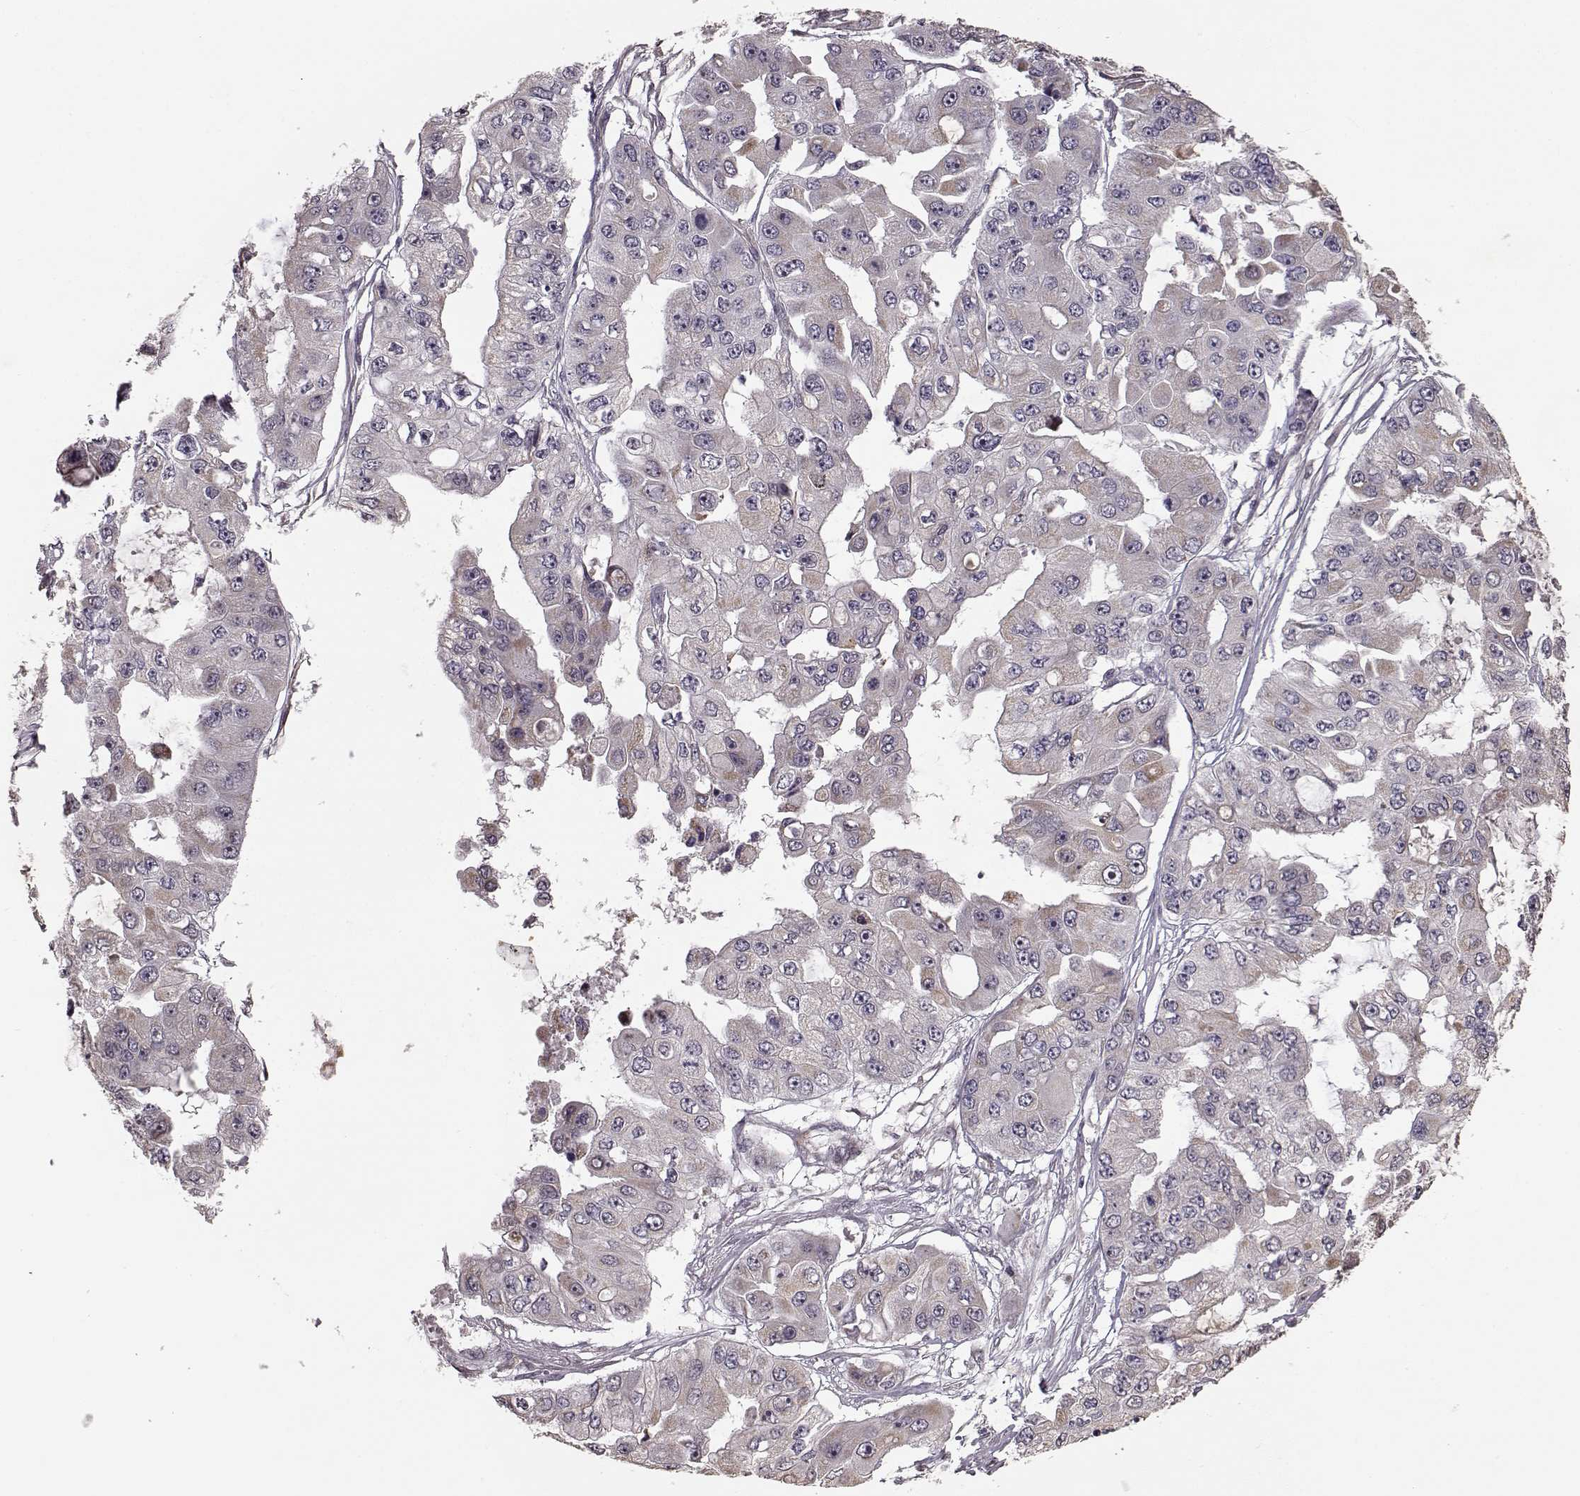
{"staining": {"intensity": "negative", "quantity": "none", "location": "none"}, "tissue": "ovarian cancer", "cell_type": "Tumor cells", "image_type": "cancer", "snomed": [{"axis": "morphology", "description": "Cystadenocarcinoma, serous, NOS"}, {"axis": "topography", "description": "Ovary"}], "caption": "The image shows no significant positivity in tumor cells of ovarian cancer. (Stains: DAB (3,3'-diaminobenzidine) IHC with hematoxylin counter stain, Microscopy: brightfield microscopy at high magnification).", "gene": "BACH2", "patient": {"sex": "female", "age": 56}}